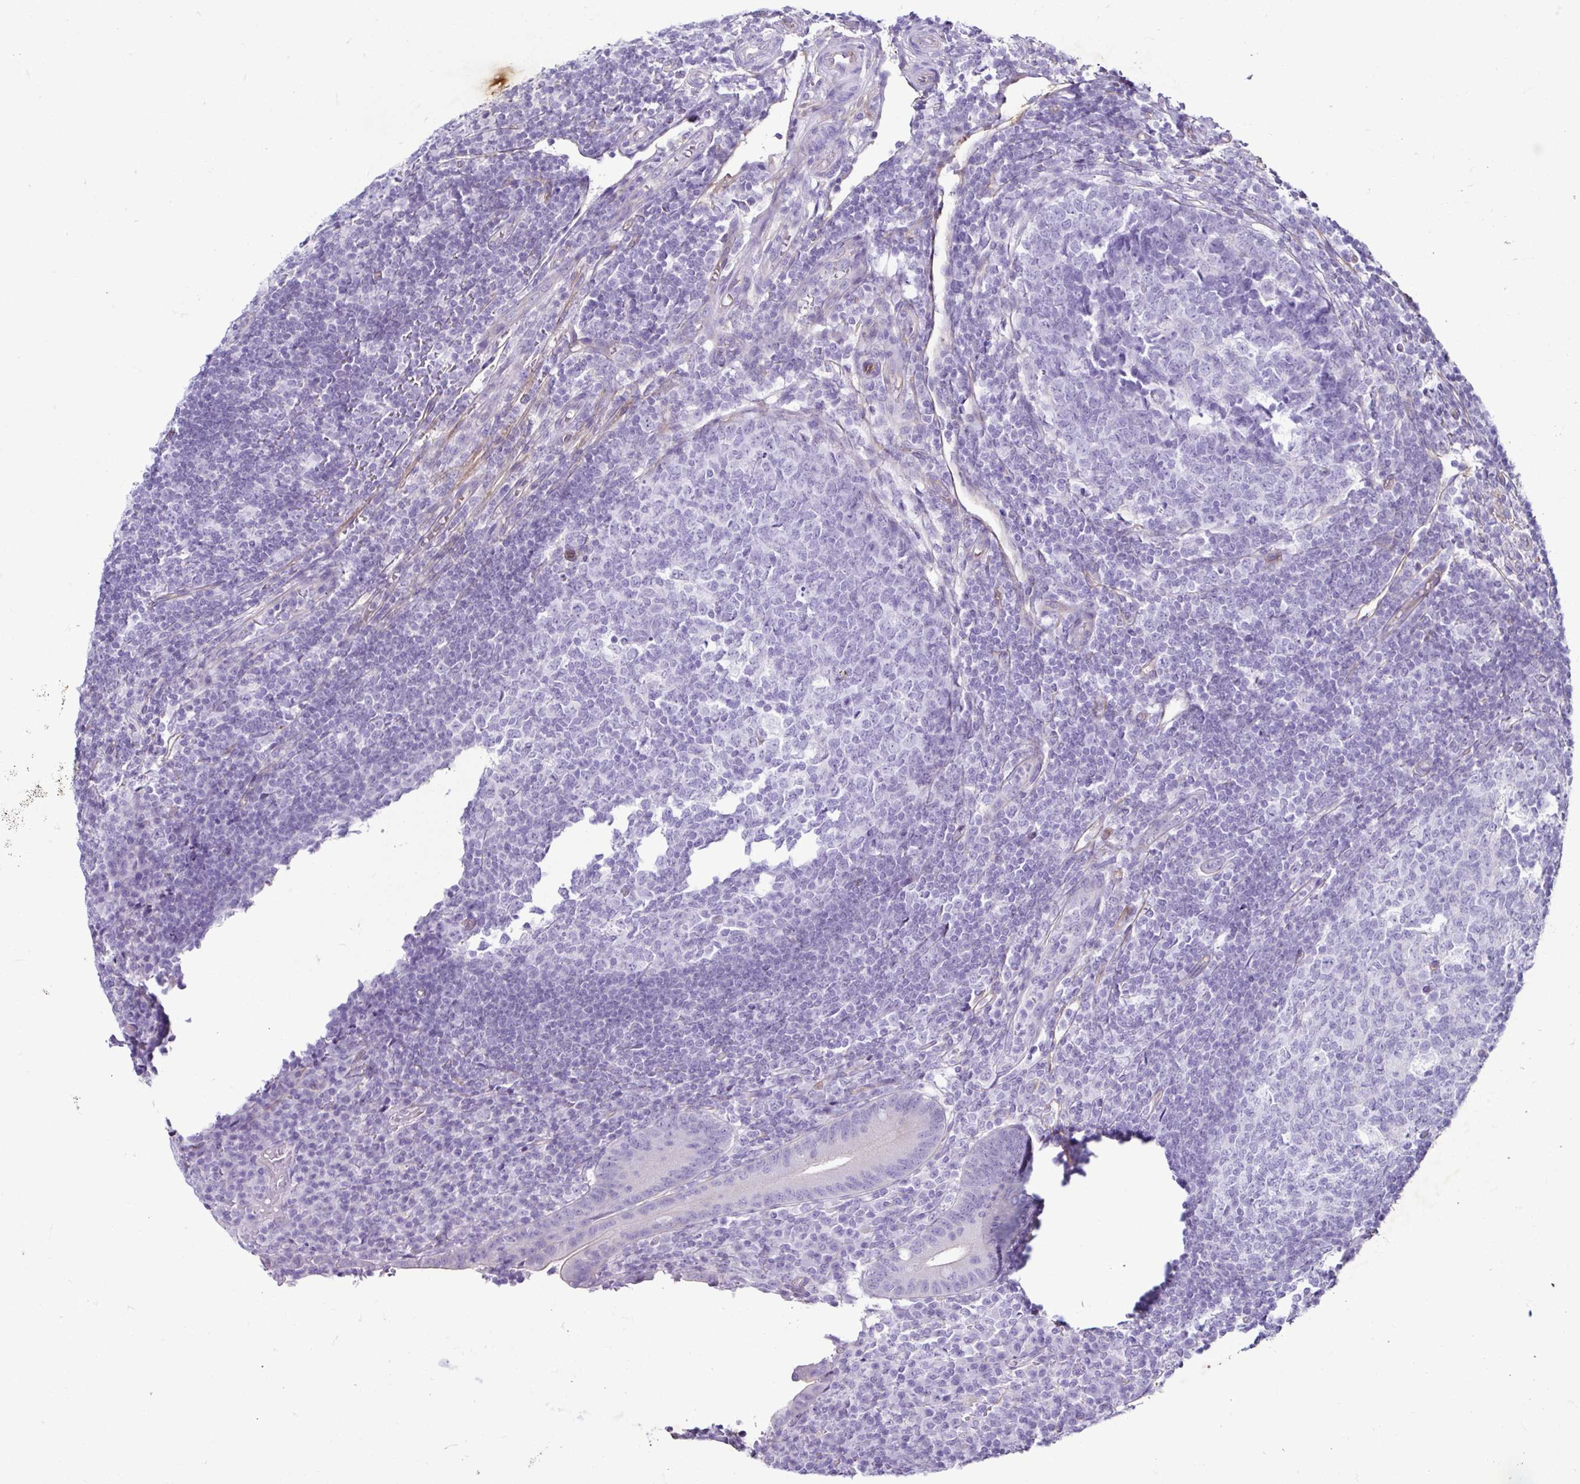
{"staining": {"intensity": "weak", "quantity": "<25%", "location": "cytoplasmic/membranous"}, "tissue": "appendix", "cell_type": "Glandular cells", "image_type": "normal", "snomed": [{"axis": "morphology", "description": "Normal tissue, NOS"}, {"axis": "topography", "description": "Appendix"}], "caption": "Image shows no protein staining in glandular cells of normal appendix. (DAB immunohistochemistry with hematoxylin counter stain).", "gene": "CASP14", "patient": {"sex": "male", "age": 18}}